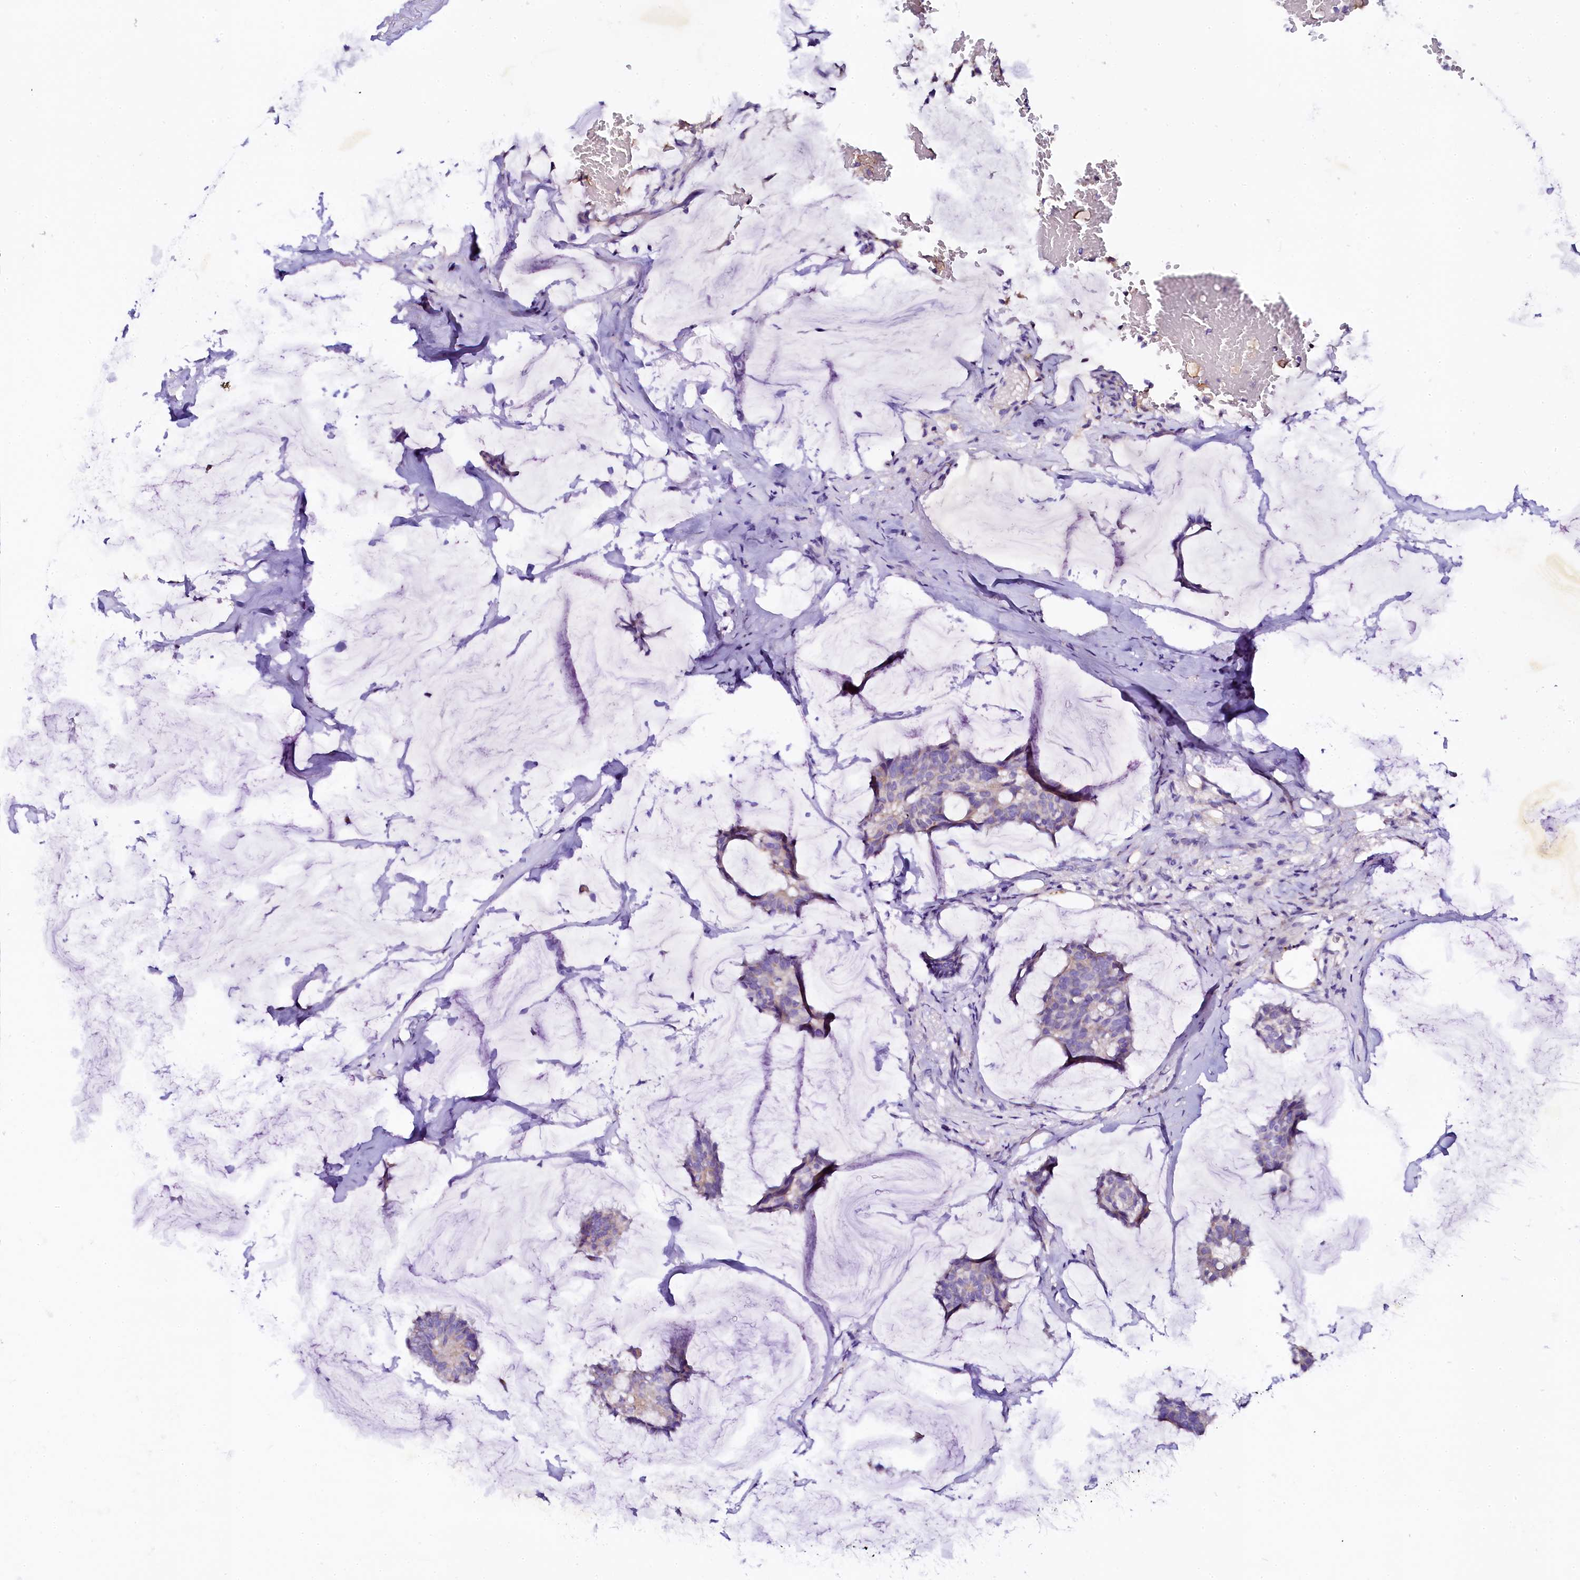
{"staining": {"intensity": "negative", "quantity": "none", "location": "none"}, "tissue": "breast cancer", "cell_type": "Tumor cells", "image_type": "cancer", "snomed": [{"axis": "morphology", "description": "Duct carcinoma"}, {"axis": "topography", "description": "Breast"}], "caption": "IHC histopathology image of neoplastic tissue: breast intraductal carcinoma stained with DAB (3,3'-diaminobenzidine) reveals no significant protein expression in tumor cells.", "gene": "NAA16", "patient": {"sex": "female", "age": 93}}